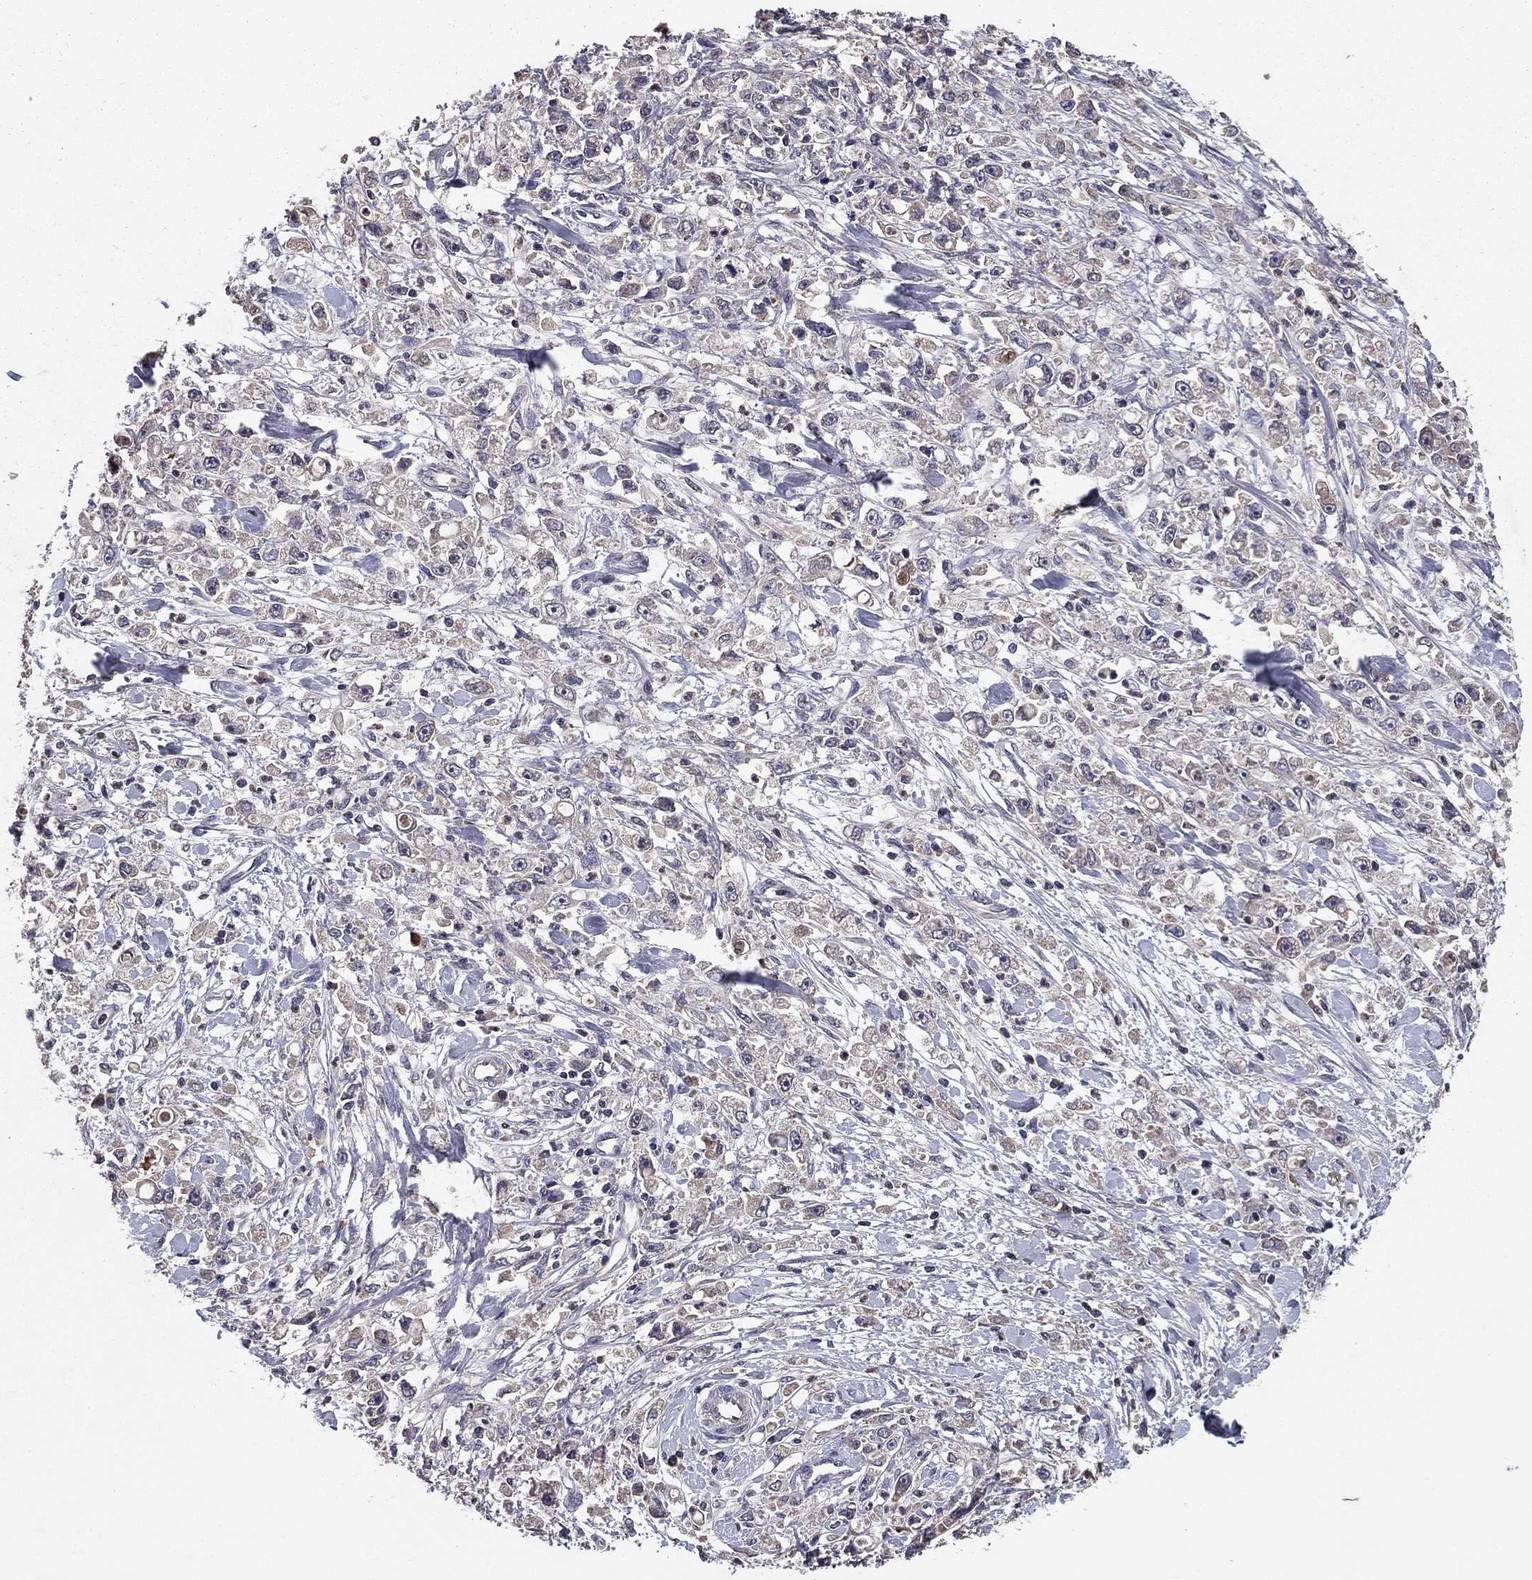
{"staining": {"intensity": "negative", "quantity": "none", "location": "none"}, "tissue": "stomach cancer", "cell_type": "Tumor cells", "image_type": "cancer", "snomed": [{"axis": "morphology", "description": "Adenocarcinoma, NOS"}, {"axis": "topography", "description": "Stomach"}], "caption": "High magnification brightfield microscopy of stomach adenocarcinoma stained with DAB (3,3'-diaminobenzidine) (brown) and counterstained with hematoxylin (blue): tumor cells show no significant expression.", "gene": "PROS1", "patient": {"sex": "female", "age": 59}}